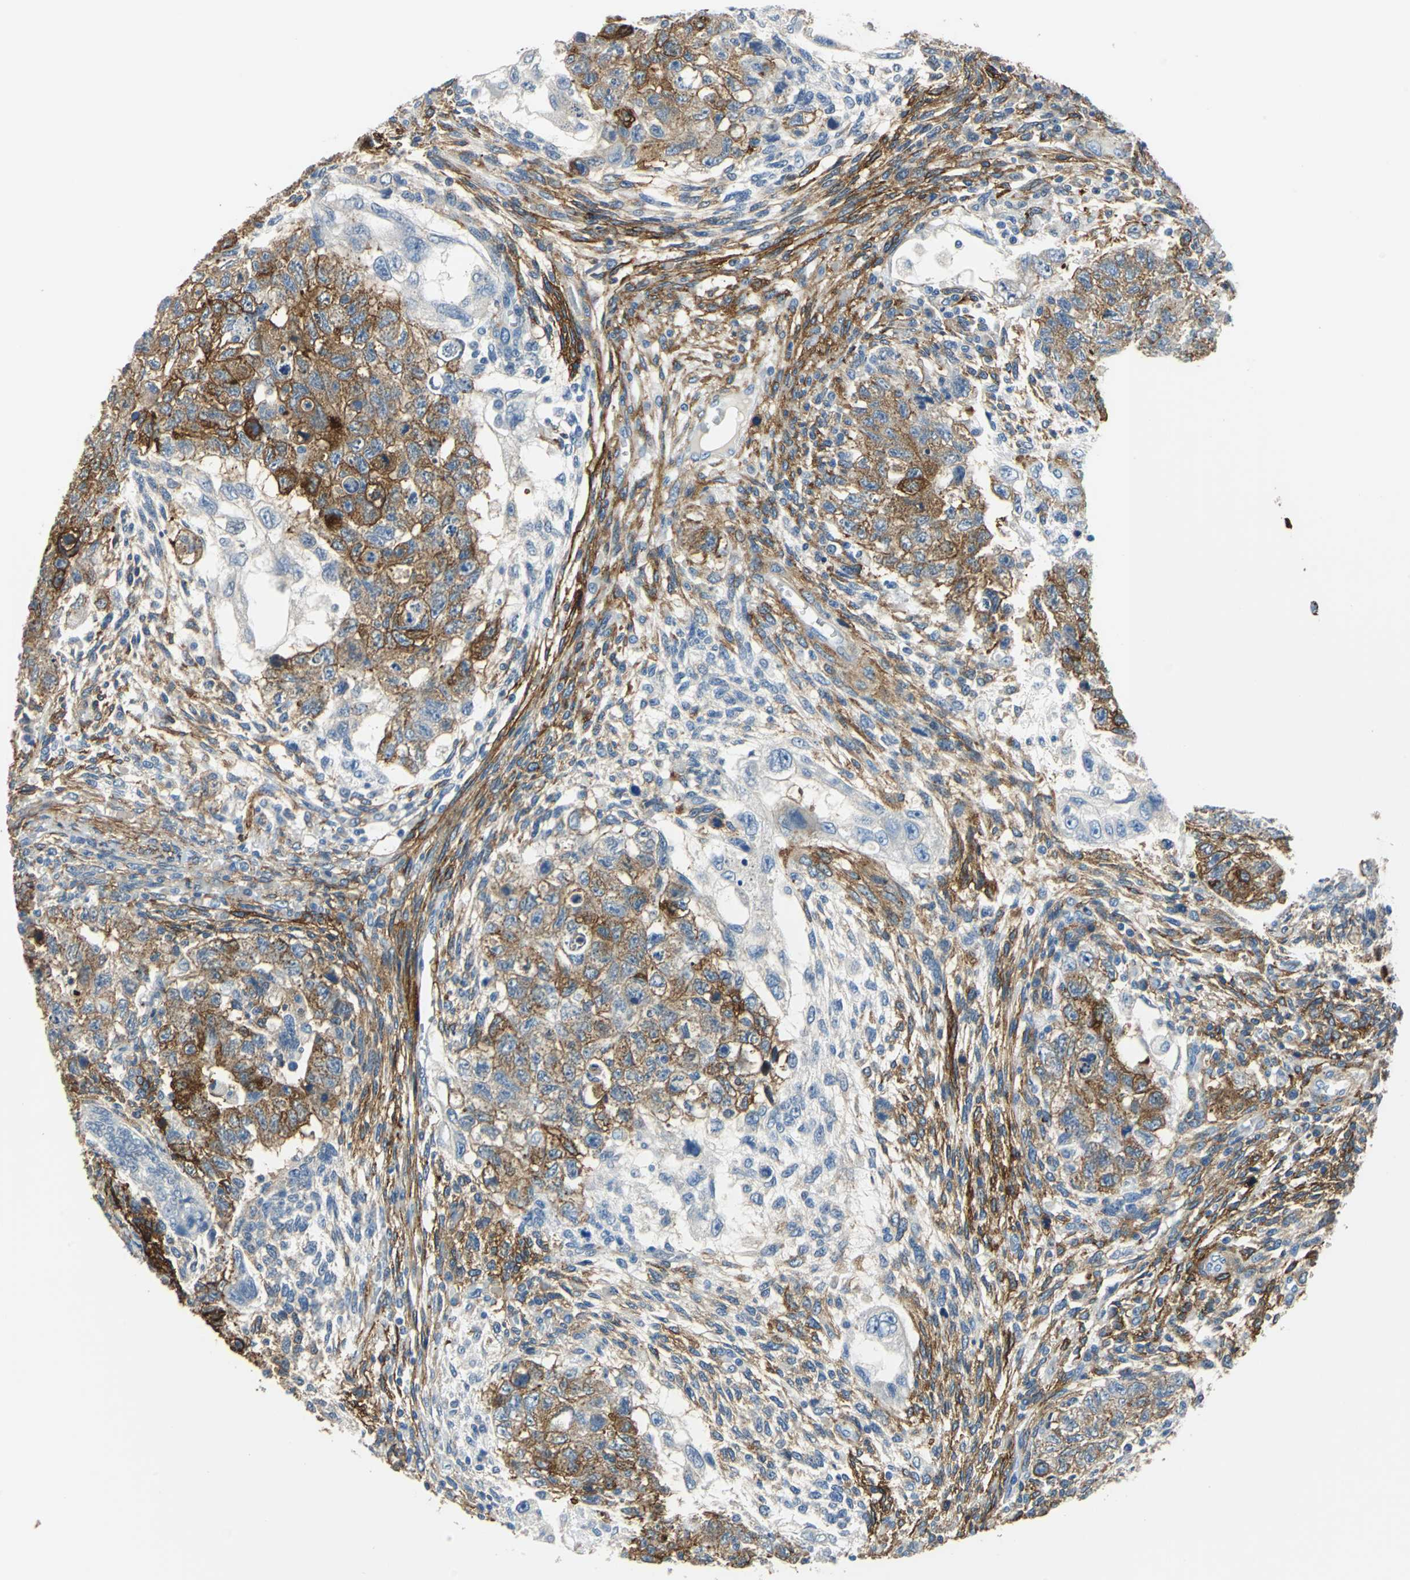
{"staining": {"intensity": "strong", "quantity": ">75%", "location": "cytoplasmic/membranous"}, "tissue": "testis cancer", "cell_type": "Tumor cells", "image_type": "cancer", "snomed": [{"axis": "morphology", "description": "Normal tissue, NOS"}, {"axis": "morphology", "description": "Carcinoma, Embryonal, NOS"}, {"axis": "topography", "description": "Testis"}], "caption": "Immunohistochemical staining of testis cancer (embryonal carcinoma) reveals strong cytoplasmic/membranous protein staining in approximately >75% of tumor cells.", "gene": "AKAP12", "patient": {"sex": "male", "age": 36}}